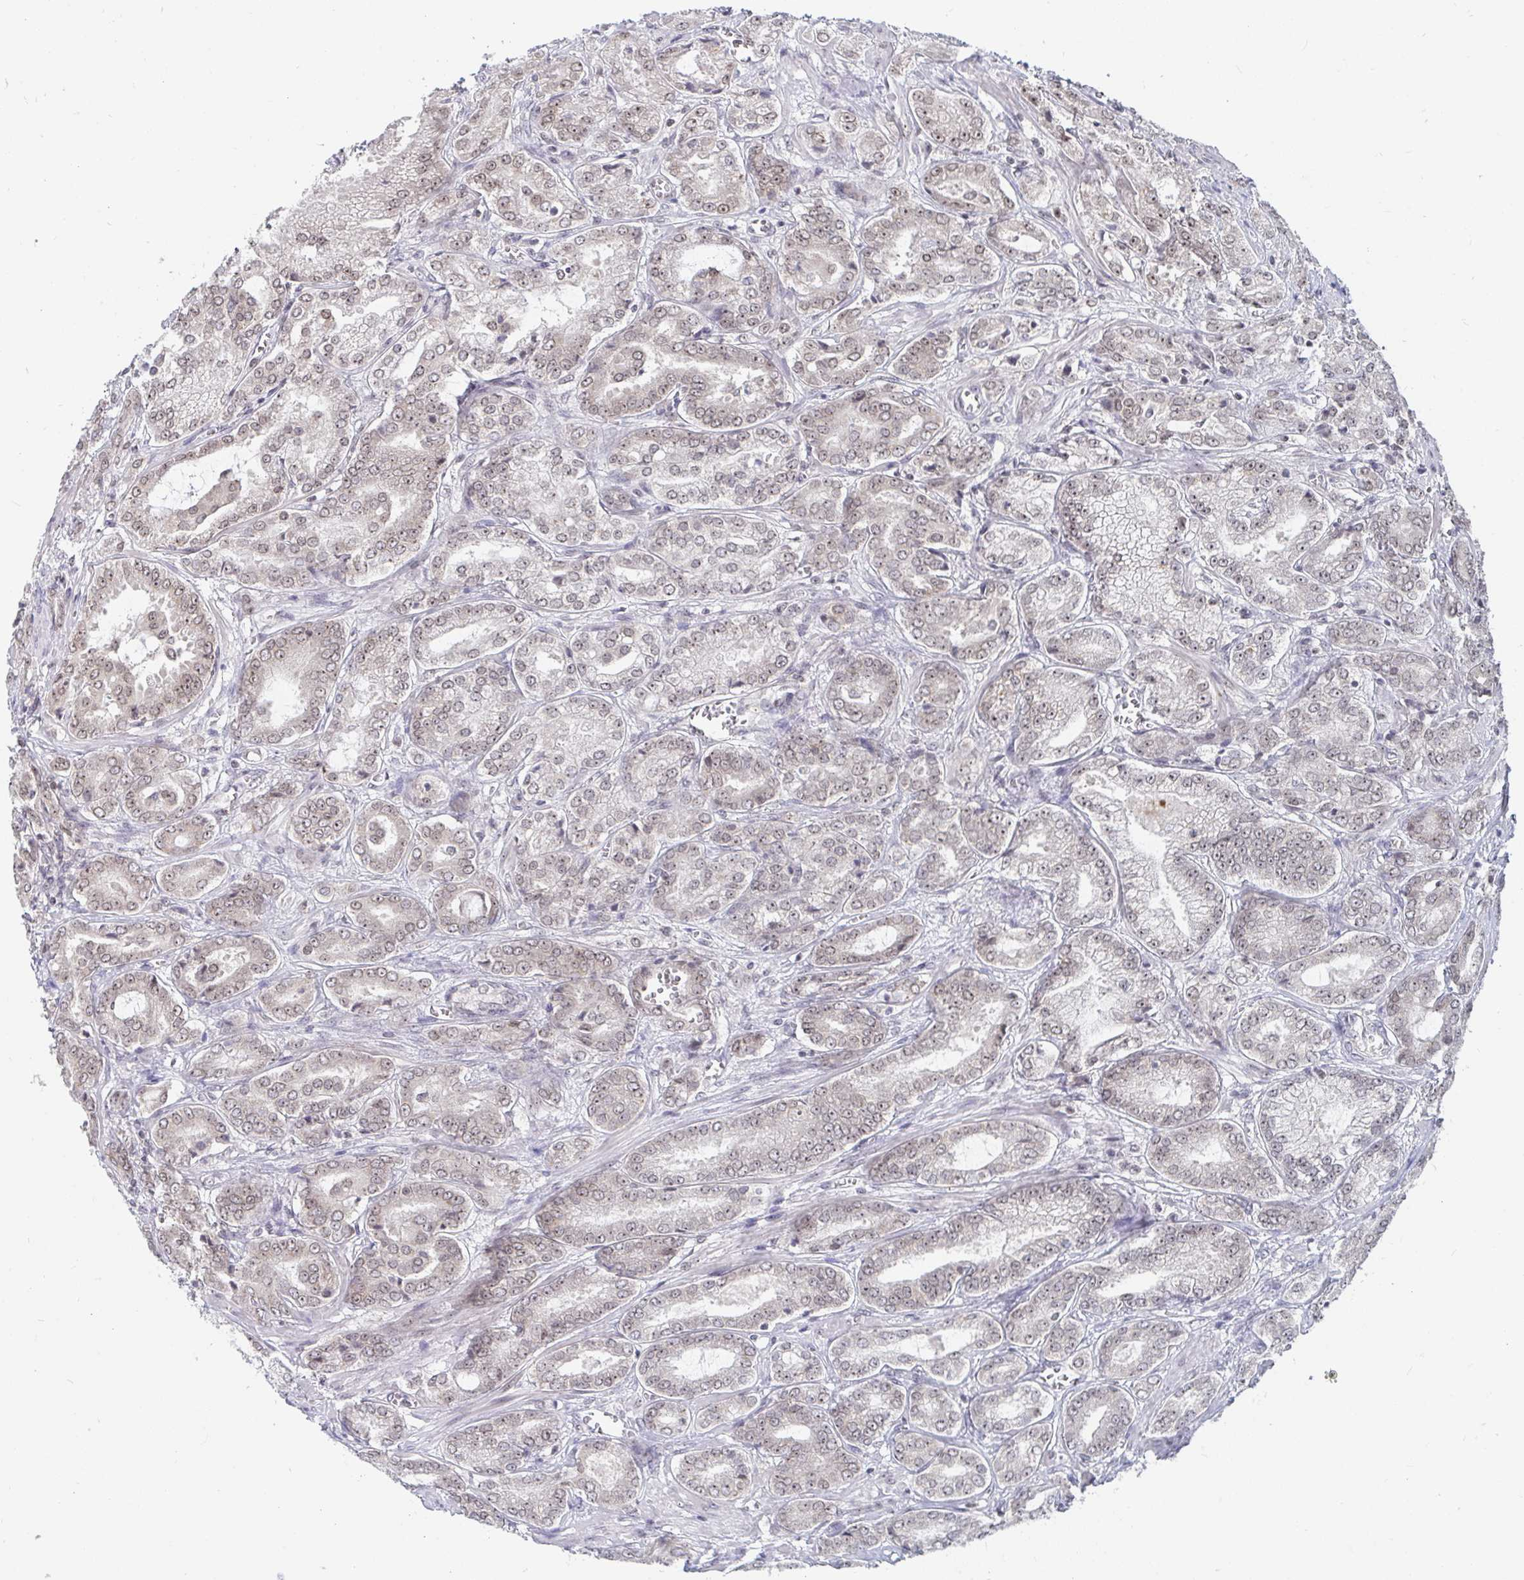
{"staining": {"intensity": "weak", "quantity": "25%-75%", "location": "nuclear"}, "tissue": "prostate cancer", "cell_type": "Tumor cells", "image_type": "cancer", "snomed": [{"axis": "morphology", "description": "Adenocarcinoma, High grade"}, {"axis": "topography", "description": "Prostate"}], "caption": "Protein analysis of high-grade adenocarcinoma (prostate) tissue exhibits weak nuclear expression in about 25%-75% of tumor cells.", "gene": "TRIP12", "patient": {"sex": "male", "age": 64}}